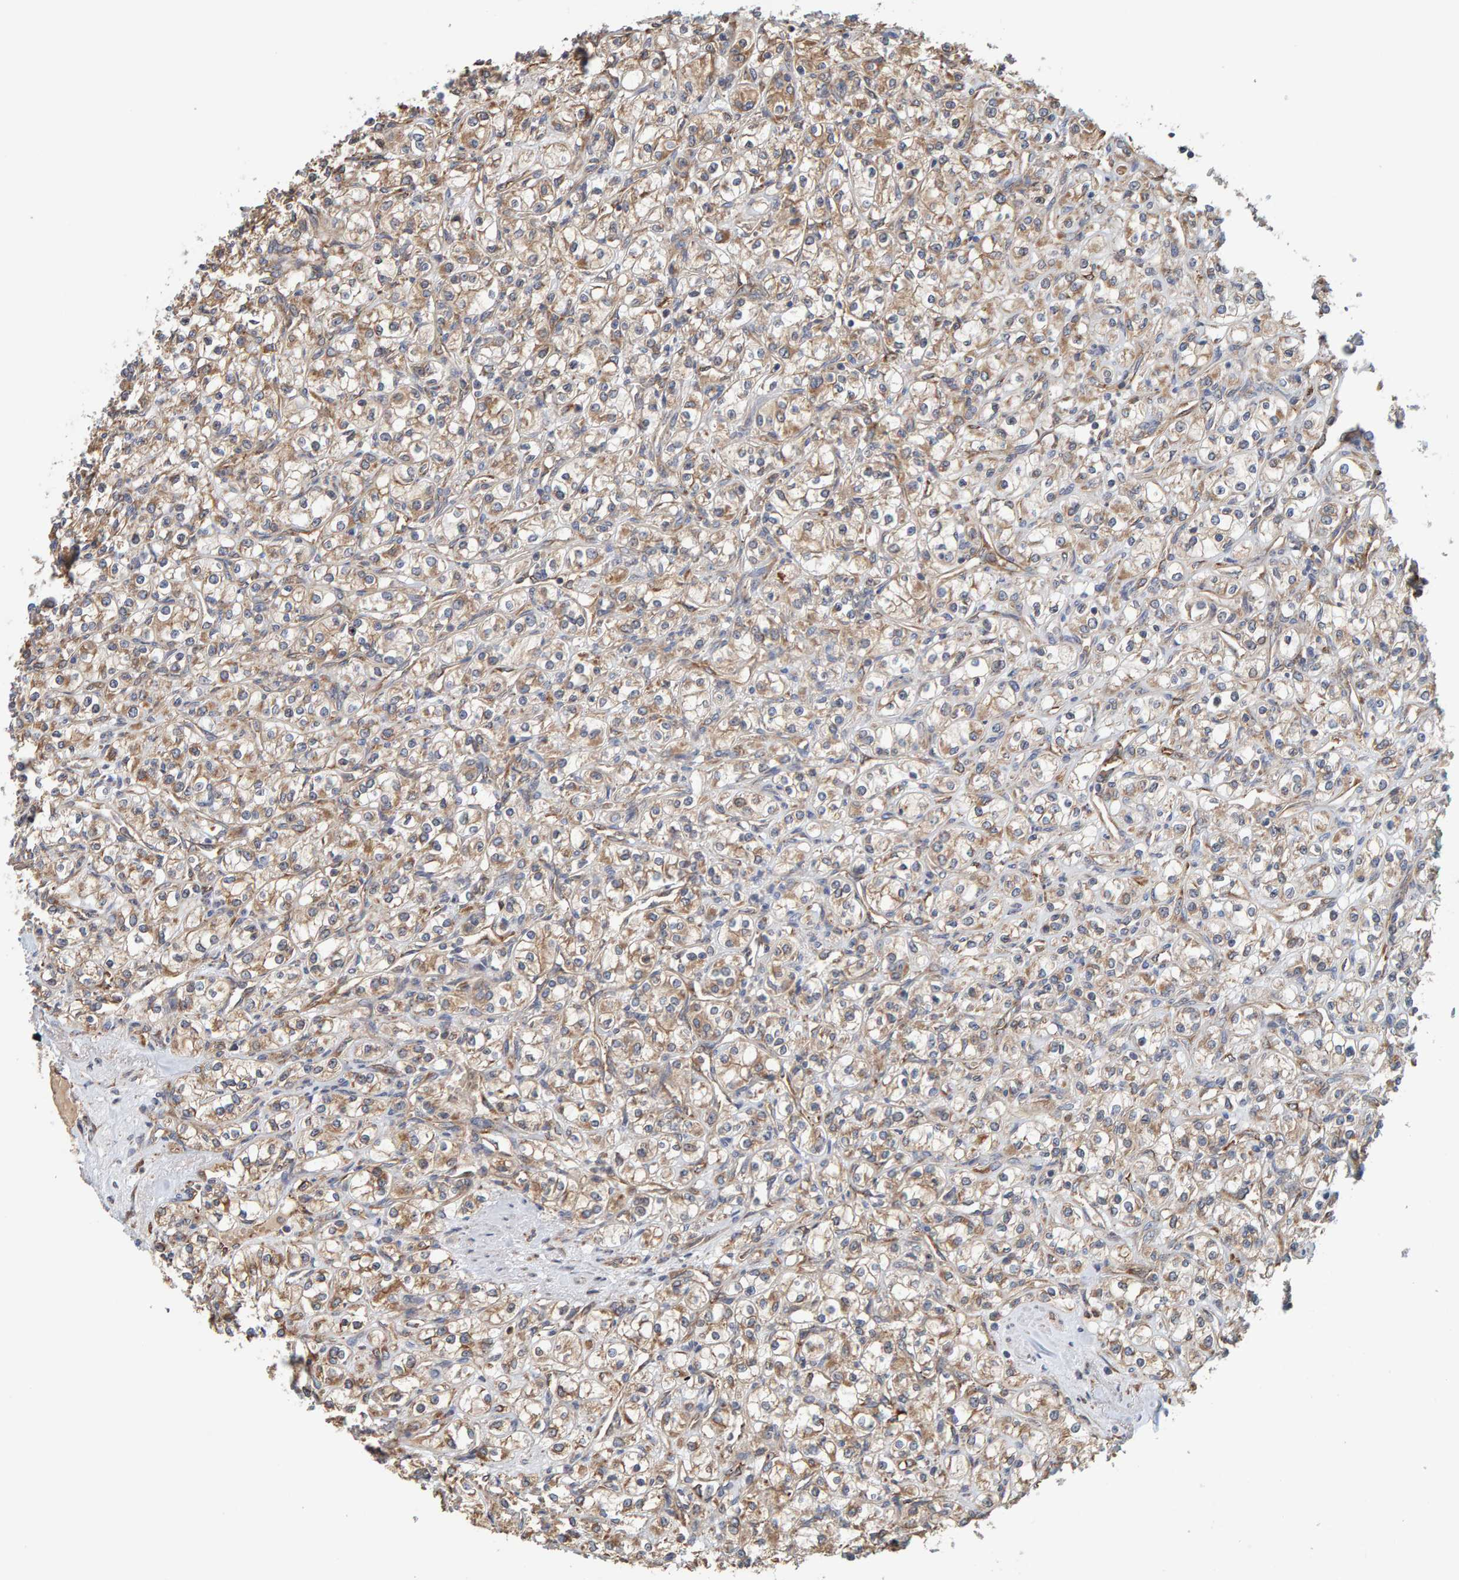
{"staining": {"intensity": "moderate", "quantity": ">75%", "location": "cytoplasmic/membranous"}, "tissue": "renal cancer", "cell_type": "Tumor cells", "image_type": "cancer", "snomed": [{"axis": "morphology", "description": "Adenocarcinoma, NOS"}, {"axis": "topography", "description": "Kidney"}], "caption": "This photomicrograph demonstrates renal adenocarcinoma stained with IHC to label a protein in brown. The cytoplasmic/membranous of tumor cells show moderate positivity for the protein. Nuclei are counter-stained blue.", "gene": "BAIAP2", "patient": {"sex": "male", "age": 77}}